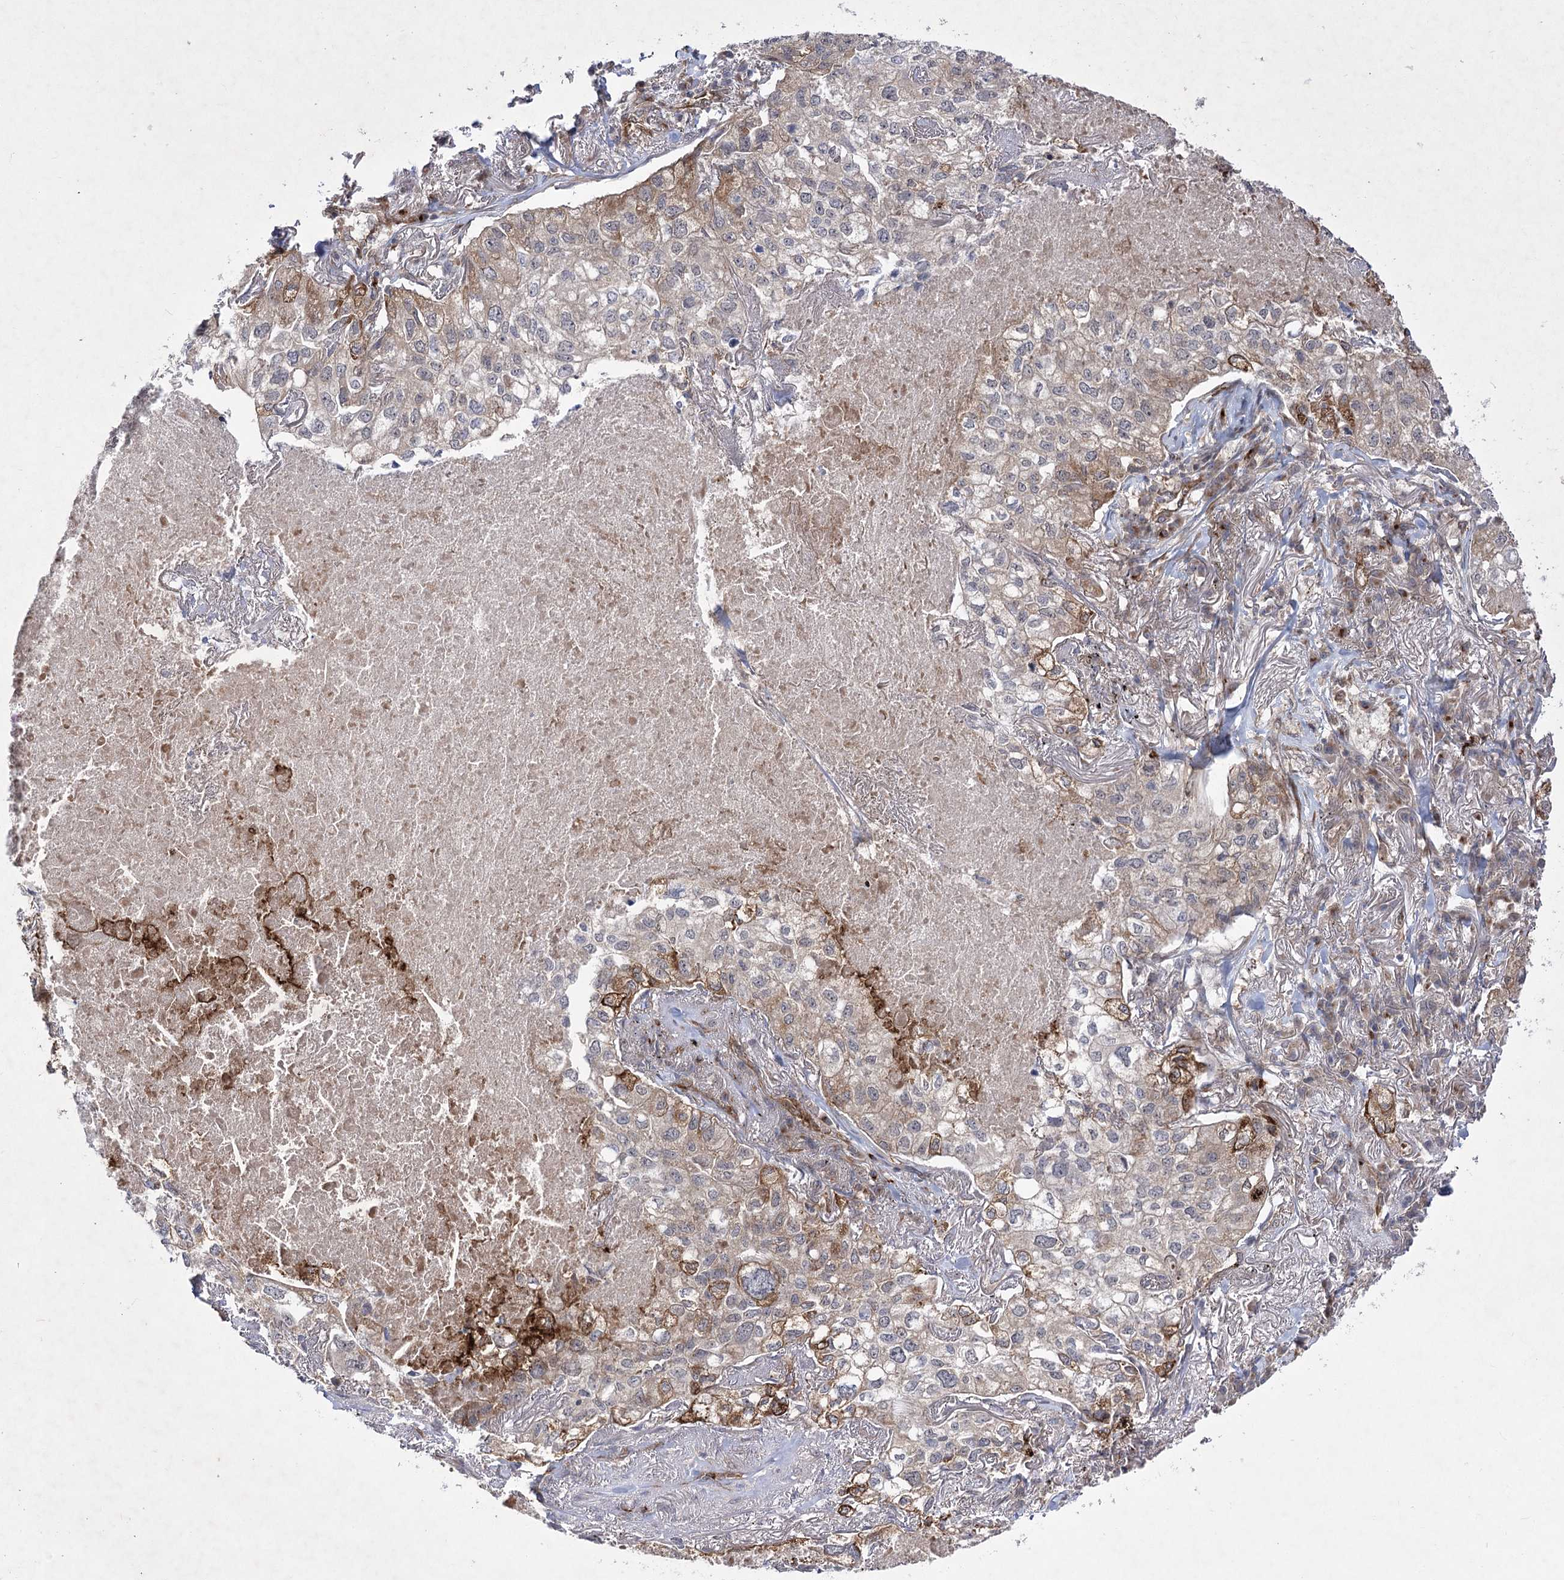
{"staining": {"intensity": "strong", "quantity": "<25%", "location": "cytoplasmic/membranous"}, "tissue": "lung cancer", "cell_type": "Tumor cells", "image_type": "cancer", "snomed": [{"axis": "morphology", "description": "Adenocarcinoma, NOS"}, {"axis": "topography", "description": "Lung"}], "caption": "IHC histopathology image of neoplastic tissue: human lung cancer (adenocarcinoma) stained using immunohistochemistry (IHC) shows medium levels of strong protein expression localized specifically in the cytoplasmic/membranous of tumor cells, appearing as a cytoplasmic/membranous brown color.", "gene": "ARHGAP31", "patient": {"sex": "male", "age": 65}}